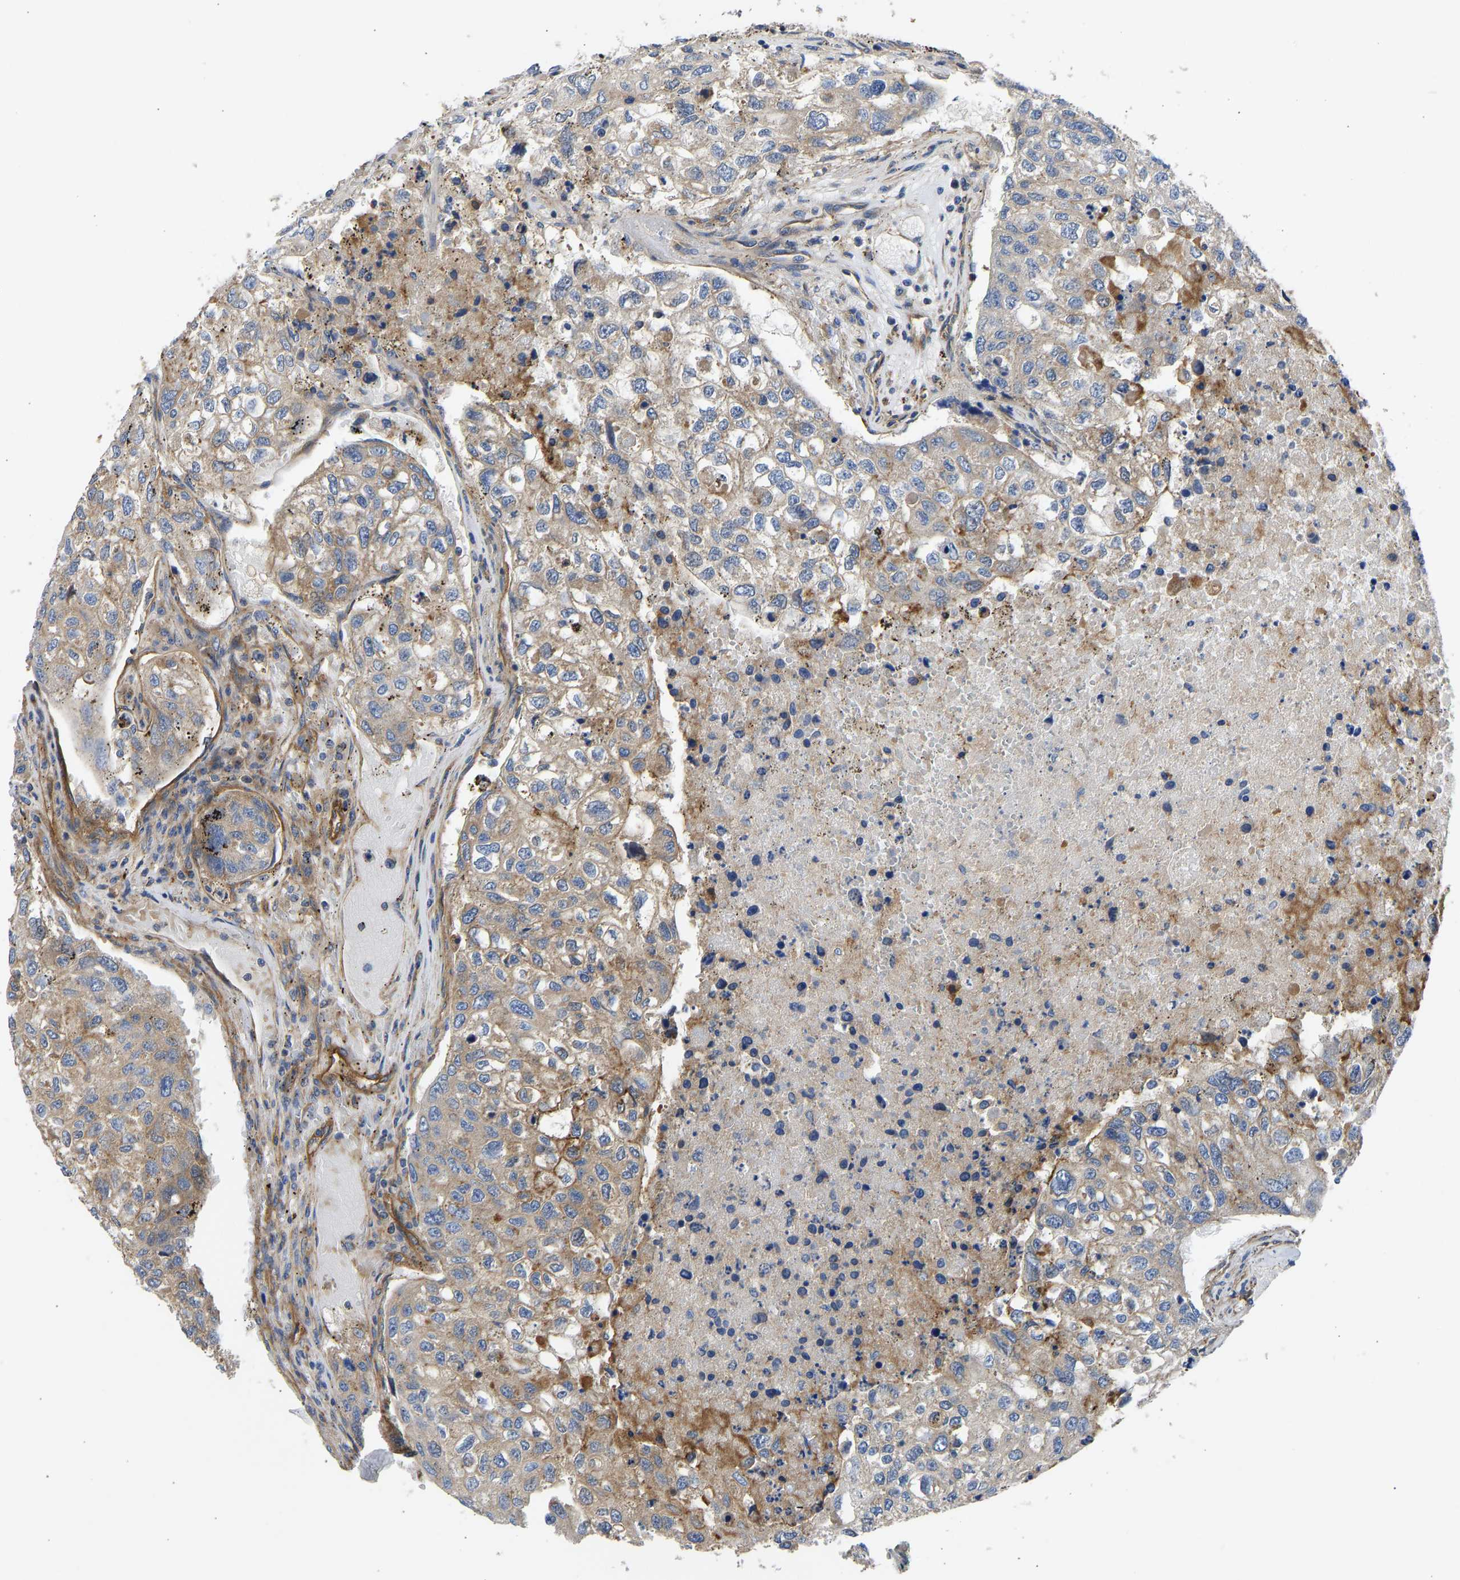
{"staining": {"intensity": "moderate", "quantity": ">75%", "location": "cytoplasmic/membranous"}, "tissue": "urothelial cancer", "cell_type": "Tumor cells", "image_type": "cancer", "snomed": [{"axis": "morphology", "description": "Urothelial carcinoma, High grade"}, {"axis": "topography", "description": "Lymph node"}, {"axis": "topography", "description": "Urinary bladder"}], "caption": "Immunohistochemical staining of high-grade urothelial carcinoma displays medium levels of moderate cytoplasmic/membranous staining in about >75% of tumor cells.", "gene": "MYO1C", "patient": {"sex": "male", "age": 51}}